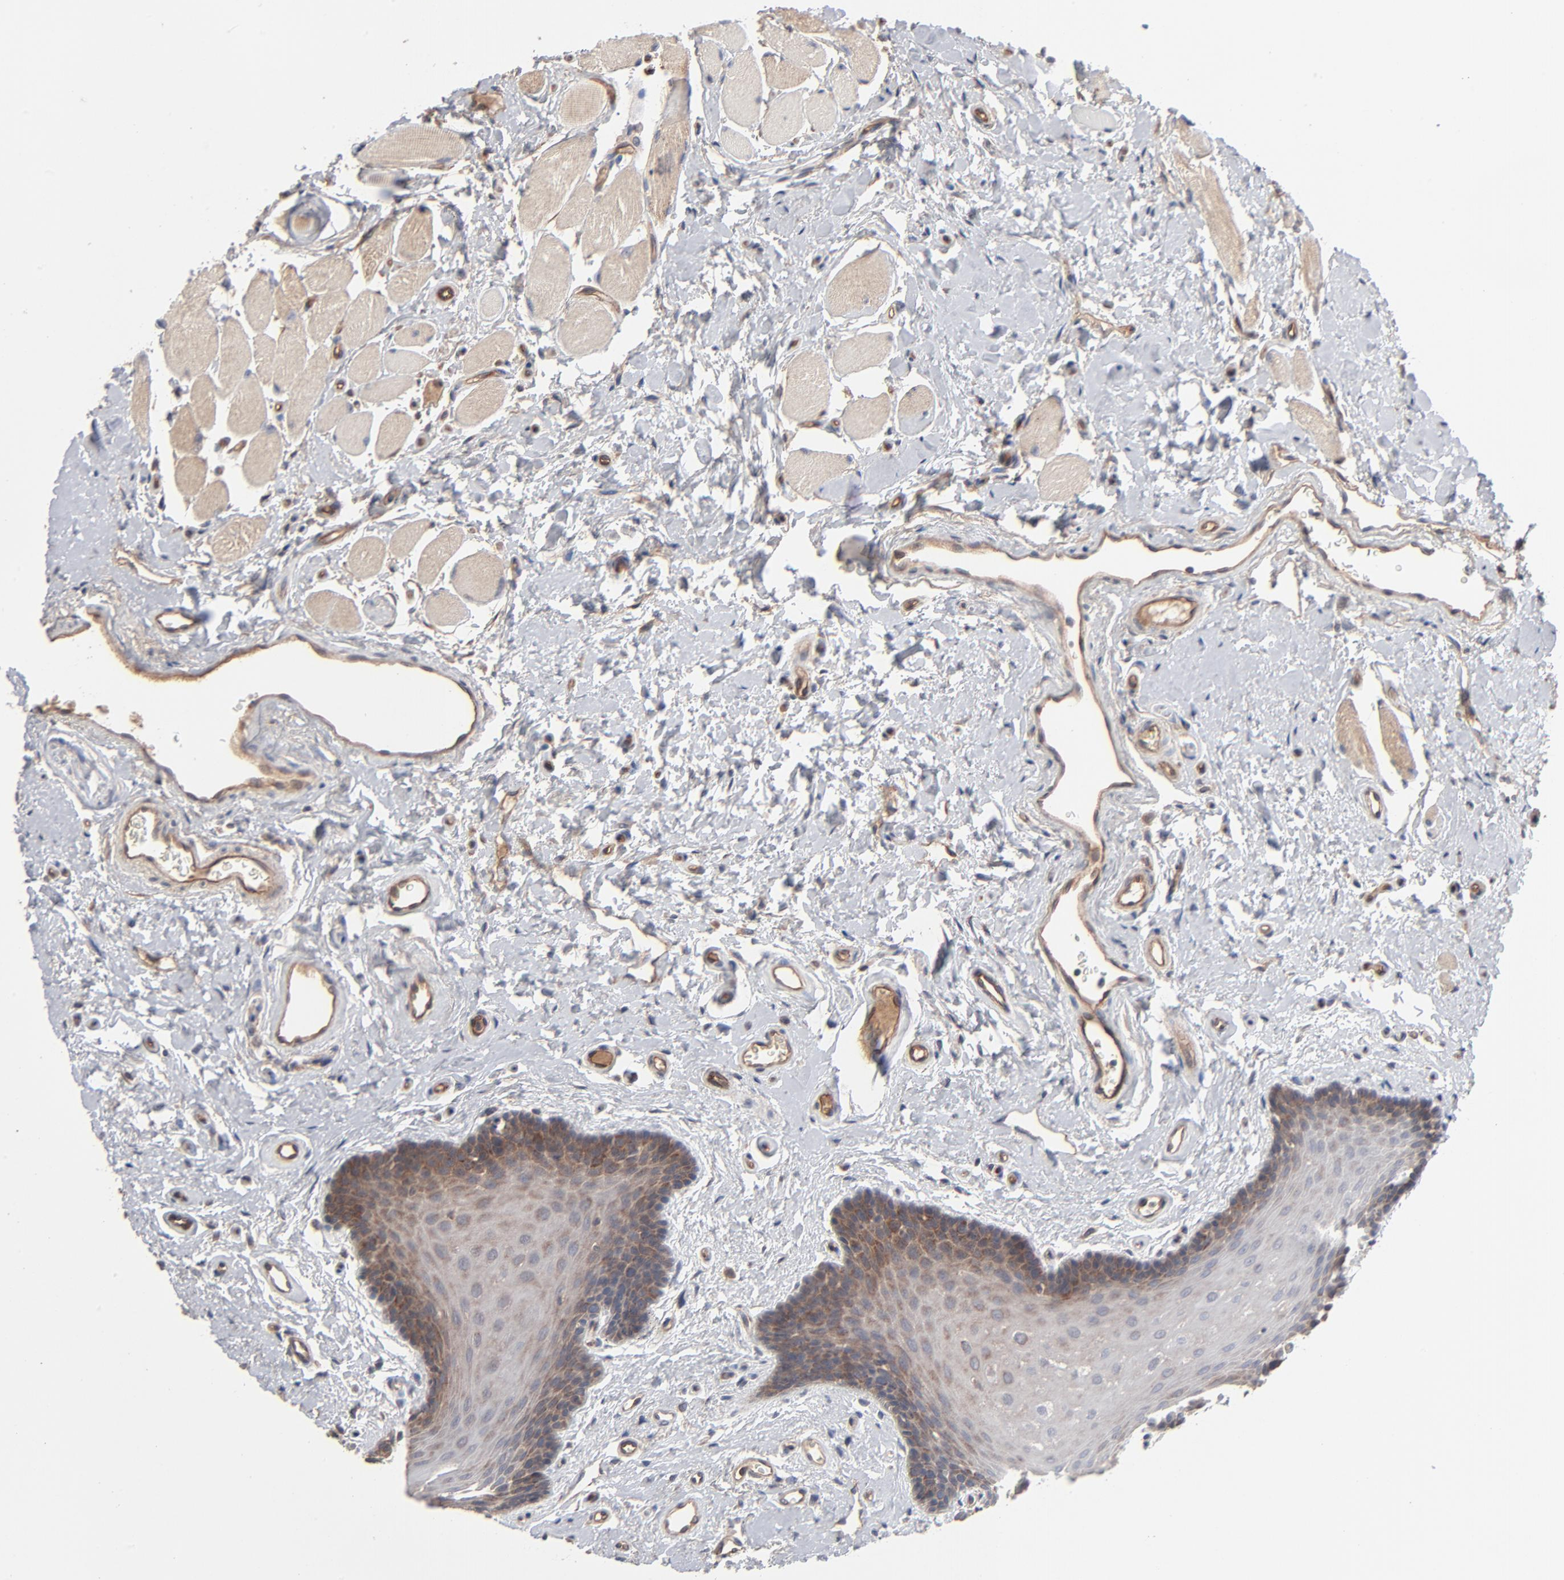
{"staining": {"intensity": "moderate", "quantity": "25%-75%", "location": "cytoplasmic/membranous"}, "tissue": "oral mucosa", "cell_type": "Squamous epithelial cells", "image_type": "normal", "snomed": [{"axis": "morphology", "description": "Normal tissue, NOS"}, {"axis": "topography", "description": "Oral tissue"}], "caption": "Protein staining exhibits moderate cytoplasmic/membranous expression in about 25%-75% of squamous epithelial cells in normal oral mucosa. The staining was performed using DAB (3,3'-diaminobenzidine), with brown indicating positive protein expression. Nuclei are stained blue with hematoxylin.", "gene": "ABLIM3", "patient": {"sex": "male", "age": 62}}